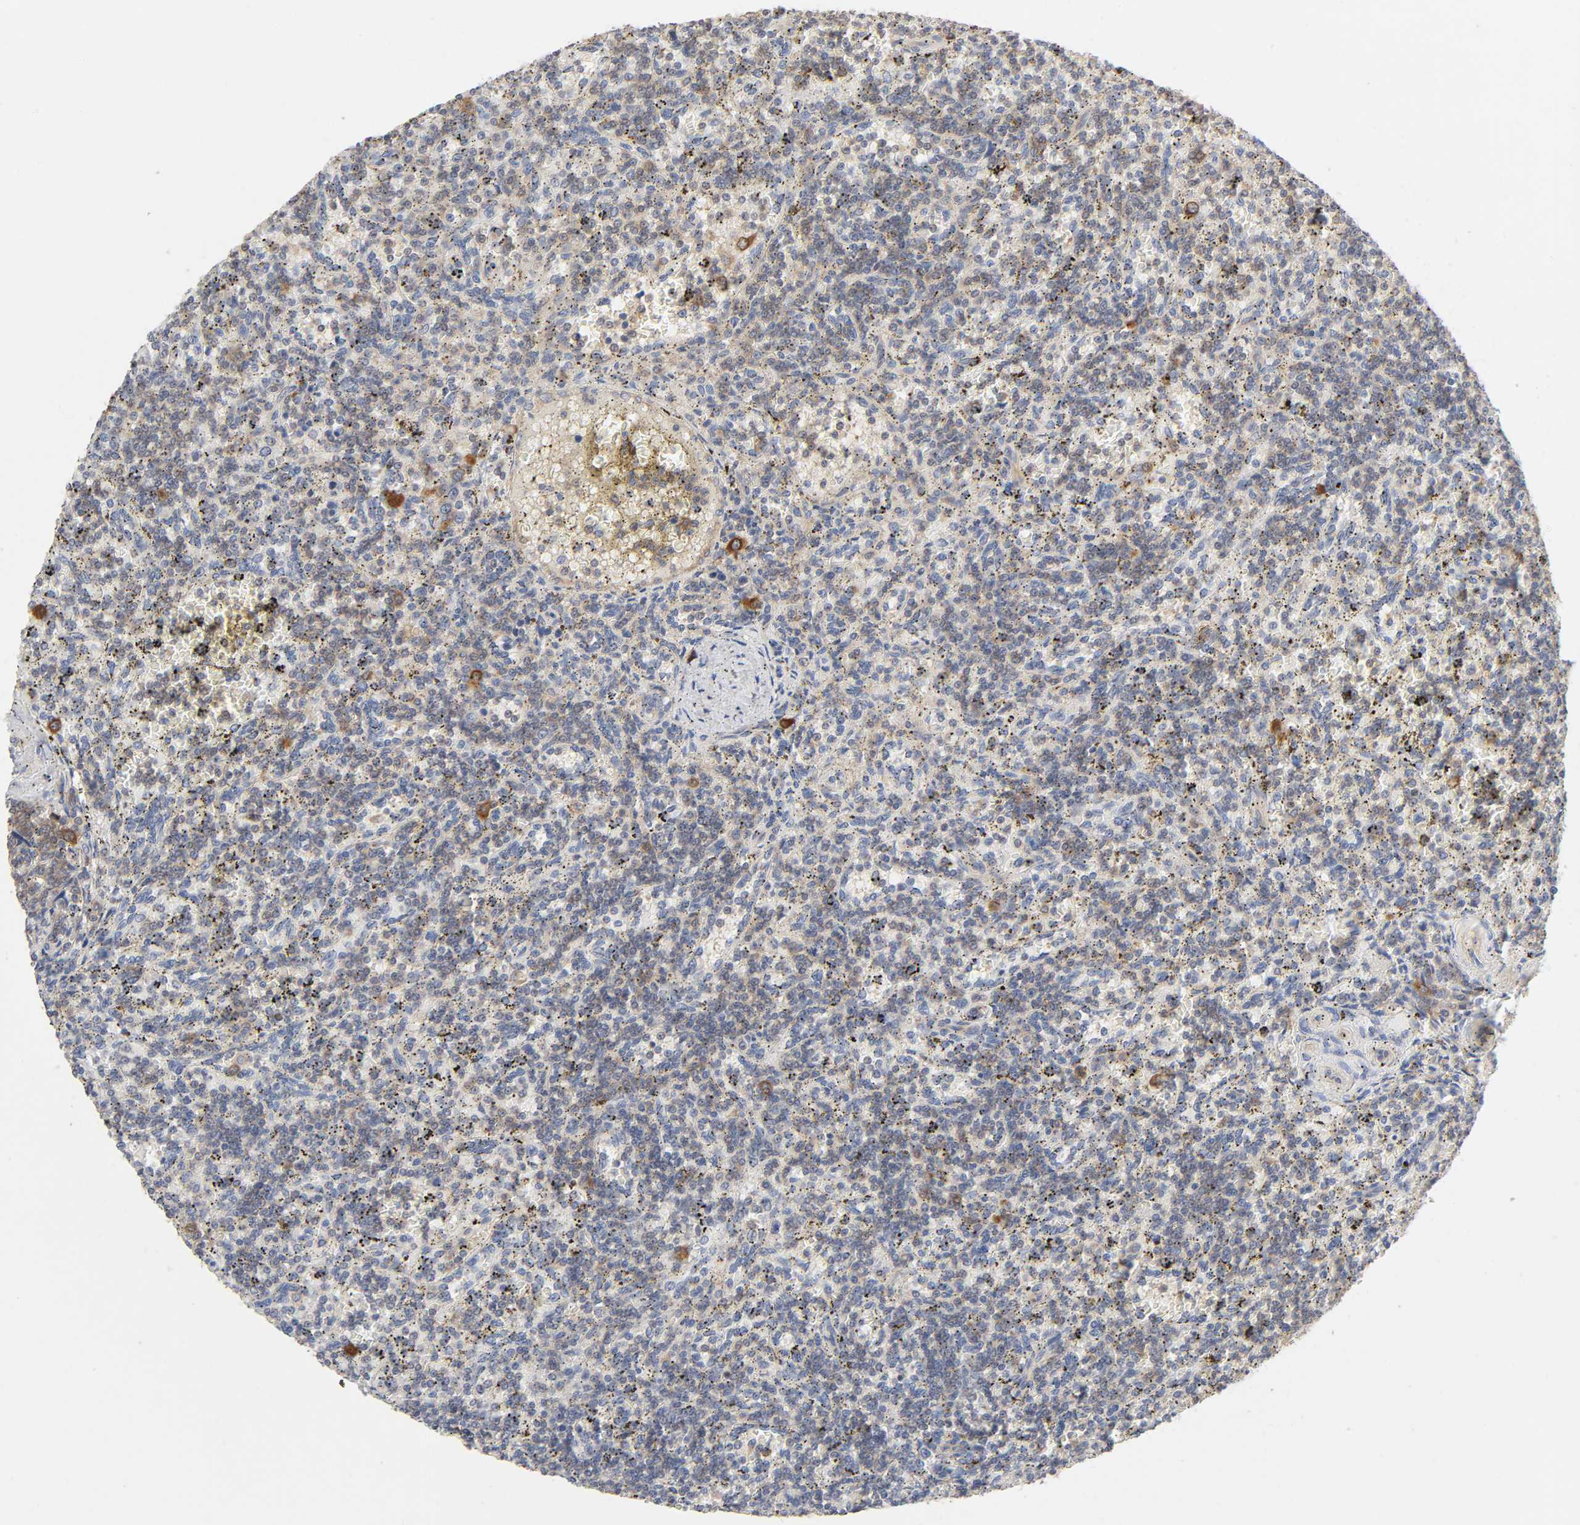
{"staining": {"intensity": "moderate", "quantity": "<25%", "location": "cytoplasmic/membranous"}, "tissue": "lymphoma", "cell_type": "Tumor cells", "image_type": "cancer", "snomed": [{"axis": "morphology", "description": "Malignant lymphoma, non-Hodgkin's type, Low grade"}, {"axis": "topography", "description": "Spleen"}], "caption": "The micrograph reveals a brown stain indicating the presence of a protein in the cytoplasmic/membranous of tumor cells in lymphoma.", "gene": "SCHIP1", "patient": {"sex": "male", "age": 73}}